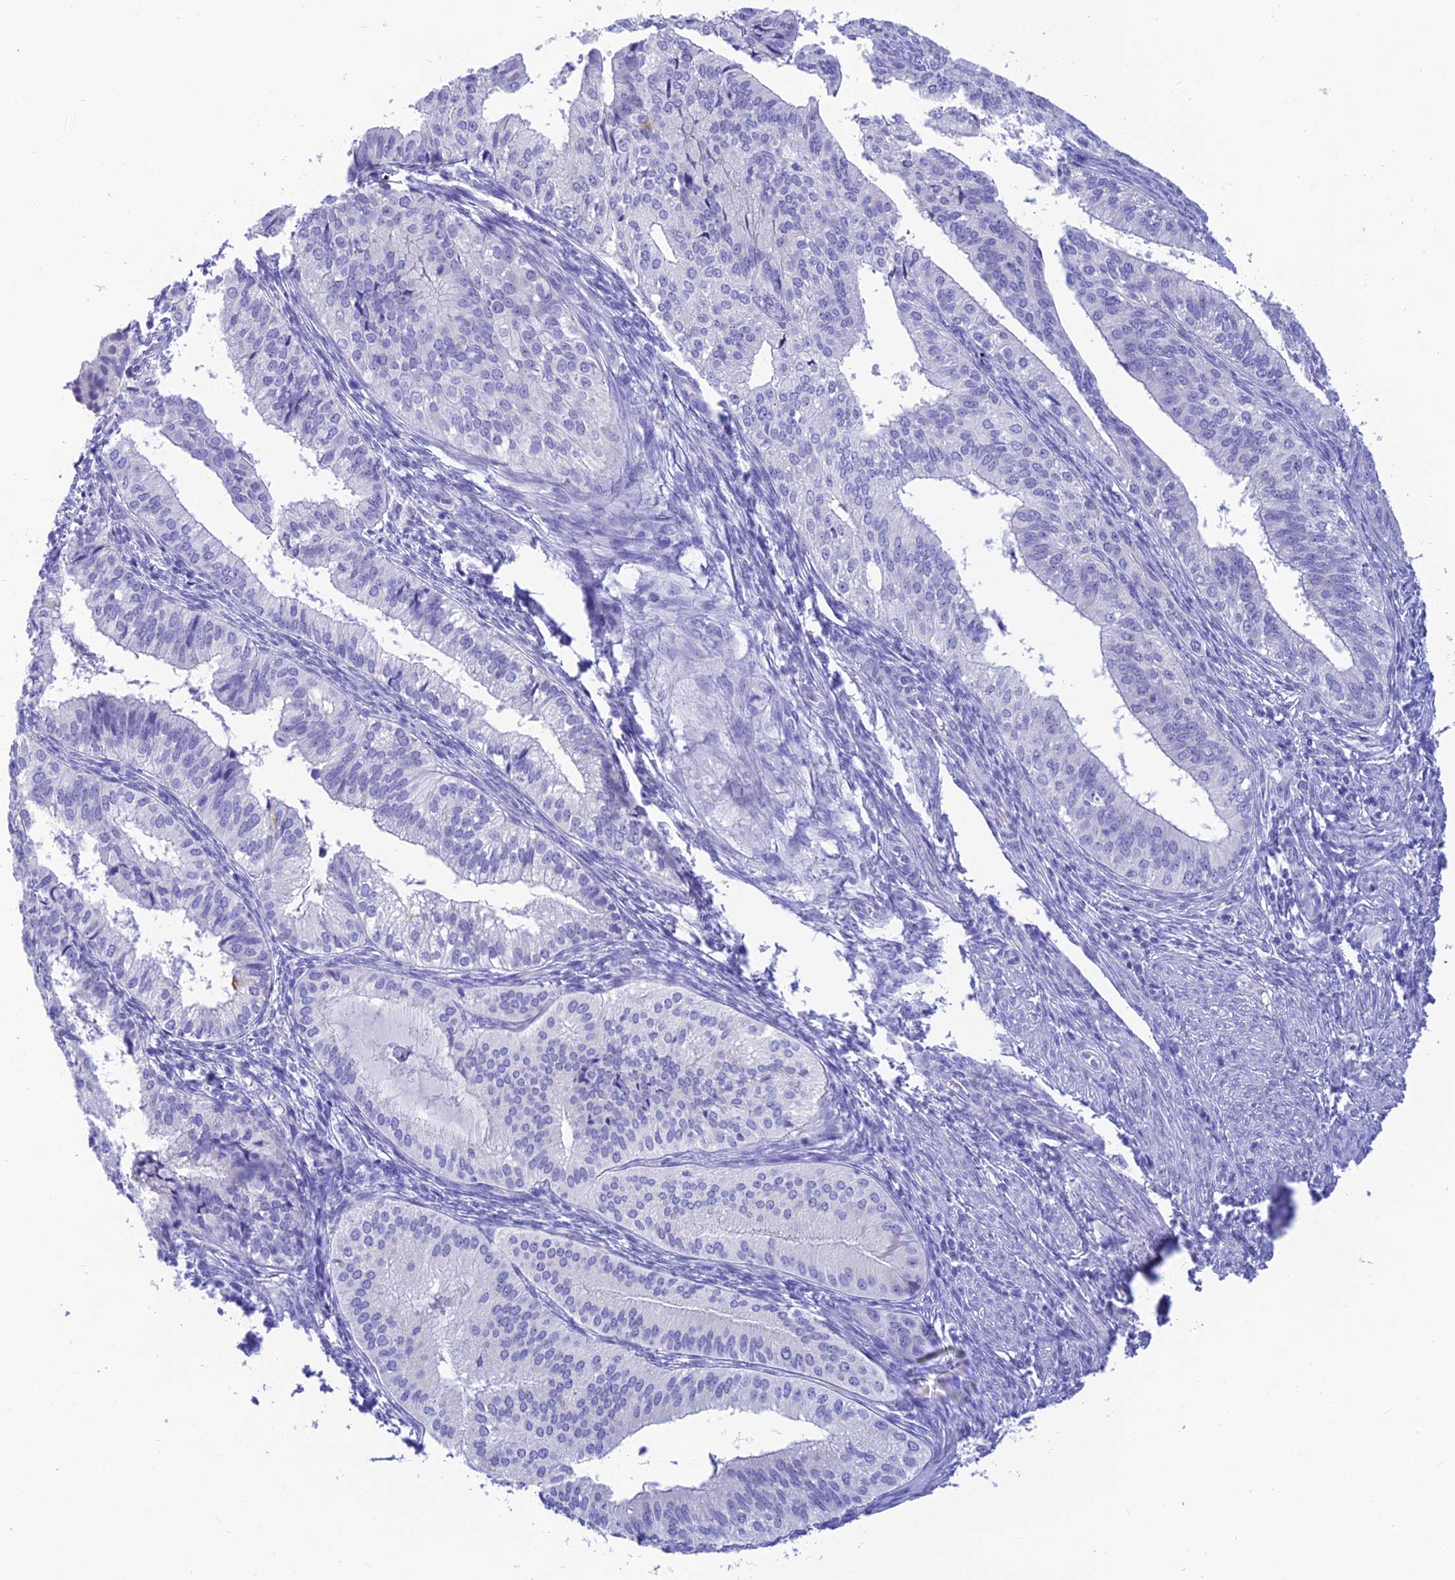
{"staining": {"intensity": "negative", "quantity": "none", "location": "none"}, "tissue": "endometrial cancer", "cell_type": "Tumor cells", "image_type": "cancer", "snomed": [{"axis": "morphology", "description": "Adenocarcinoma, NOS"}, {"axis": "topography", "description": "Endometrium"}], "caption": "Immunohistochemistry (IHC) of endometrial adenocarcinoma exhibits no expression in tumor cells.", "gene": "KDELR3", "patient": {"sex": "female", "age": 50}}